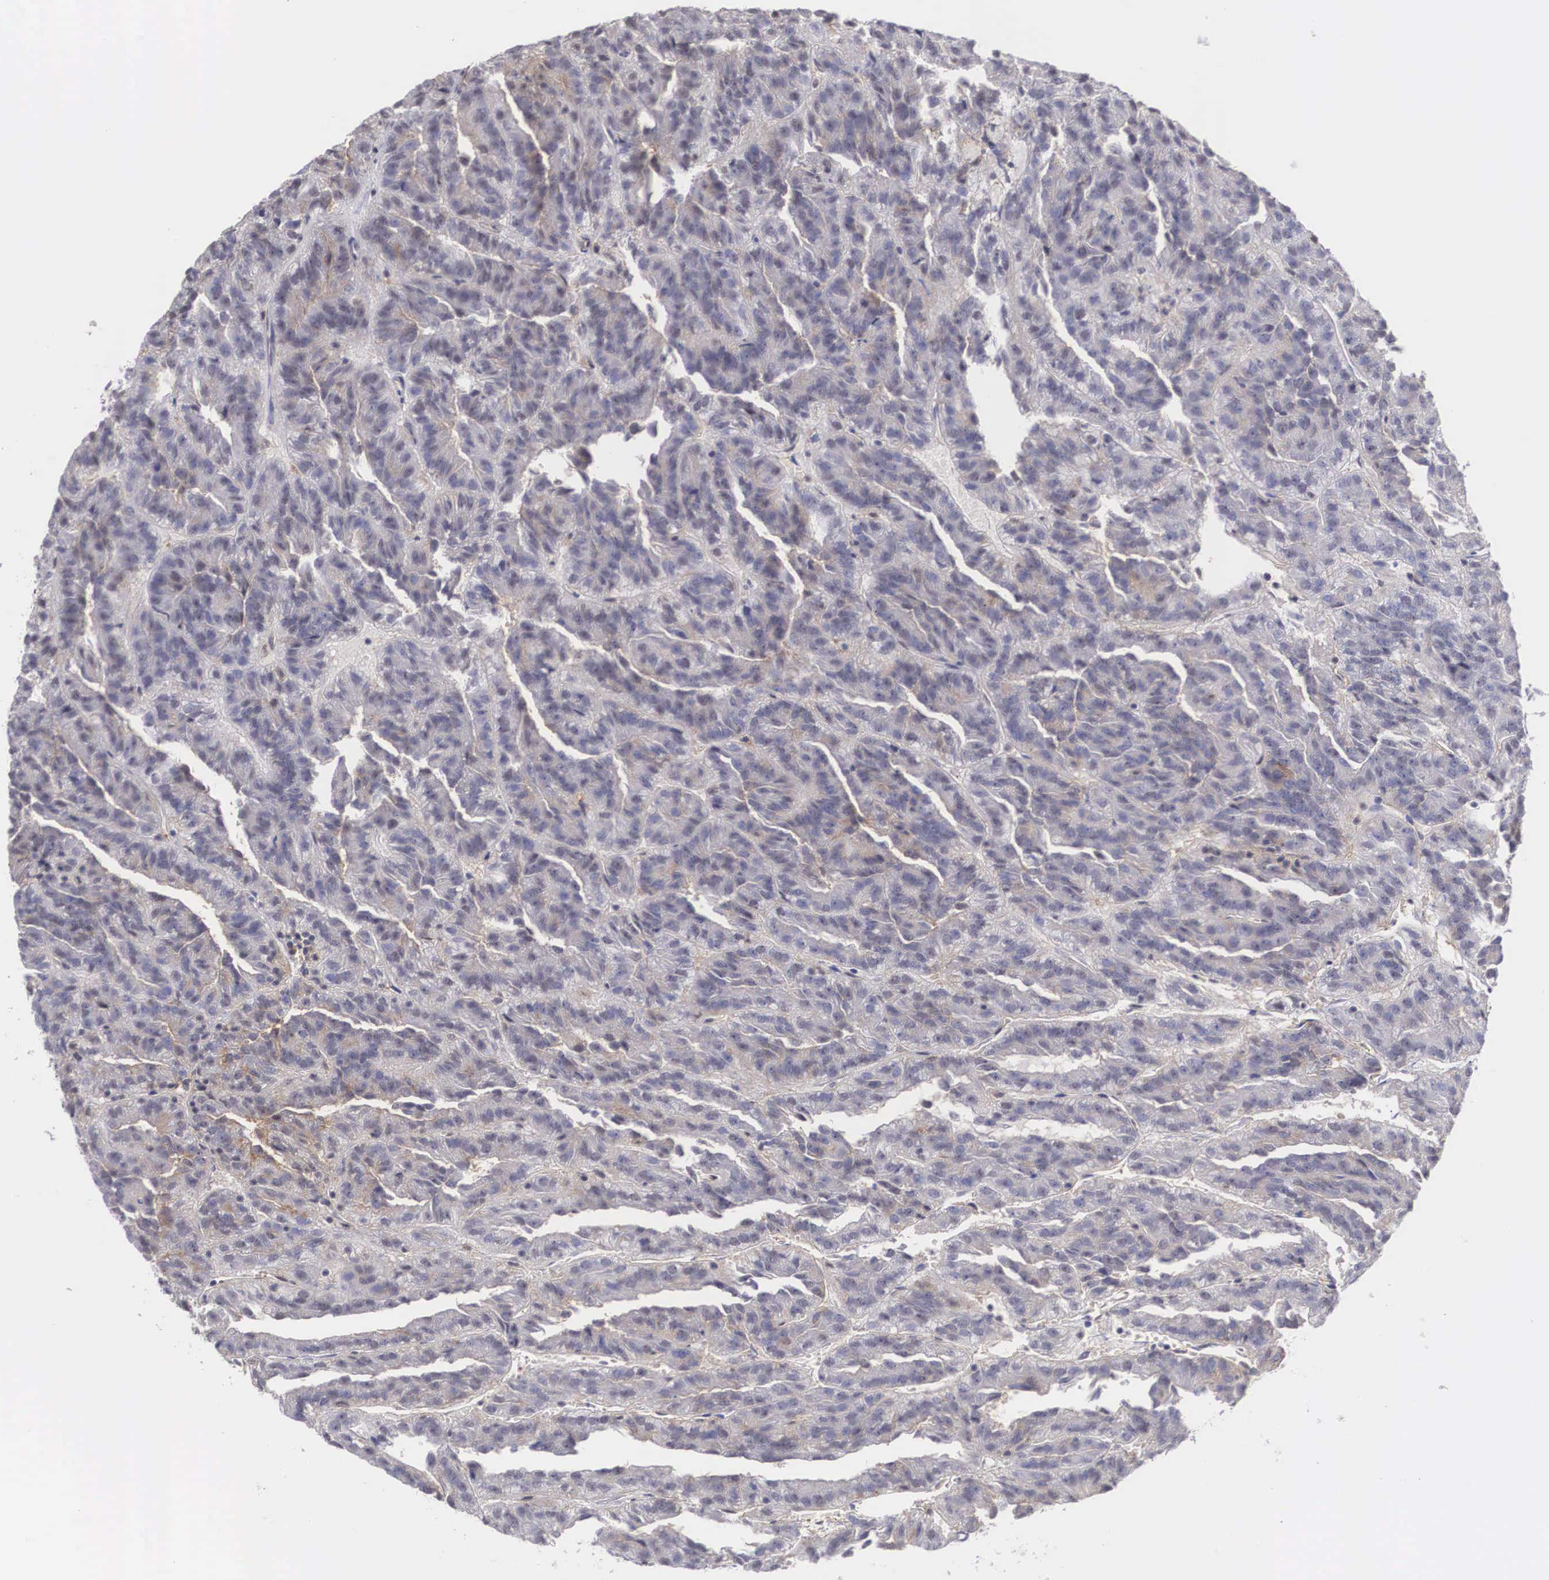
{"staining": {"intensity": "weak", "quantity": "<25%", "location": "cytoplasmic/membranous"}, "tissue": "renal cancer", "cell_type": "Tumor cells", "image_type": "cancer", "snomed": [{"axis": "morphology", "description": "Adenocarcinoma, NOS"}, {"axis": "topography", "description": "Kidney"}], "caption": "Human renal adenocarcinoma stained for a protein using immunohistochemistry reveals no staining in tumor cells.", "gene": "NR4A2", "patient": {"sex": "male", "age": 46}}